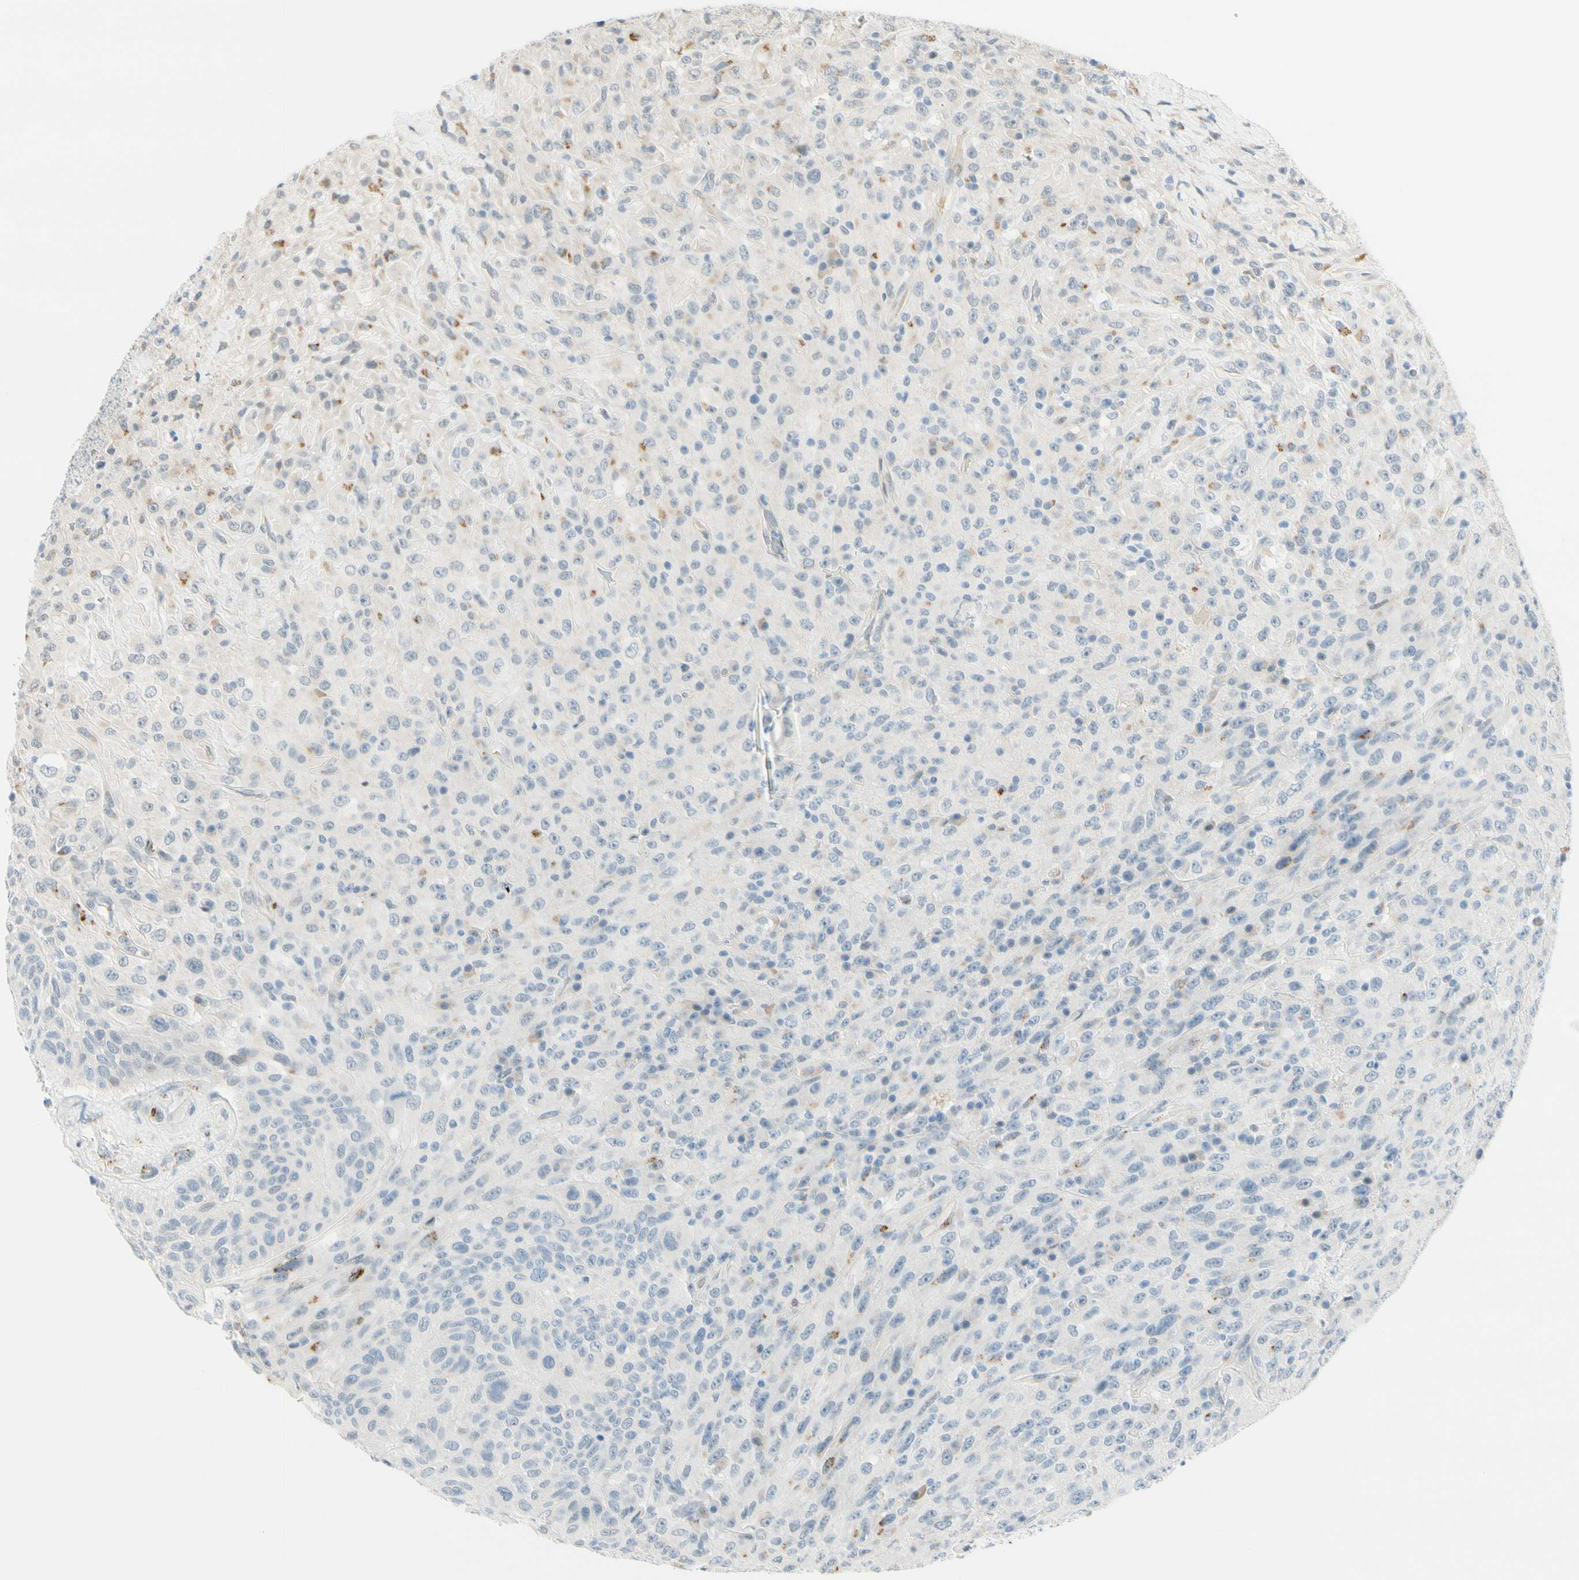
{"staining": {"intensity": "moderate", "quantity": "<25%", "location": "cytoplasmic/membranous"}, "tissue": "urothelial cancer", "cell_type": "Tumor cells", "image_type": "cancer", "snomed": [{"axis": "morphology", "description": "Urothelial carcinoma, High grade"}, {"axis": "topography", "description": "Urinary bladder"}], "caption": "The micrograph shows a brown stain indicating the presence of a protein in the cytoplasmic/membranous of tumor cells in urothelial carcinoma (high-grade). The staining is performed using DAB (3,3'-diaminobenzidine) brown chromogen to label protein expression. The nuclei are counter-stained blue using hematoxylin.", "gene": "B4GALNT1", "patient": {"sex": "male", "age": 66}}